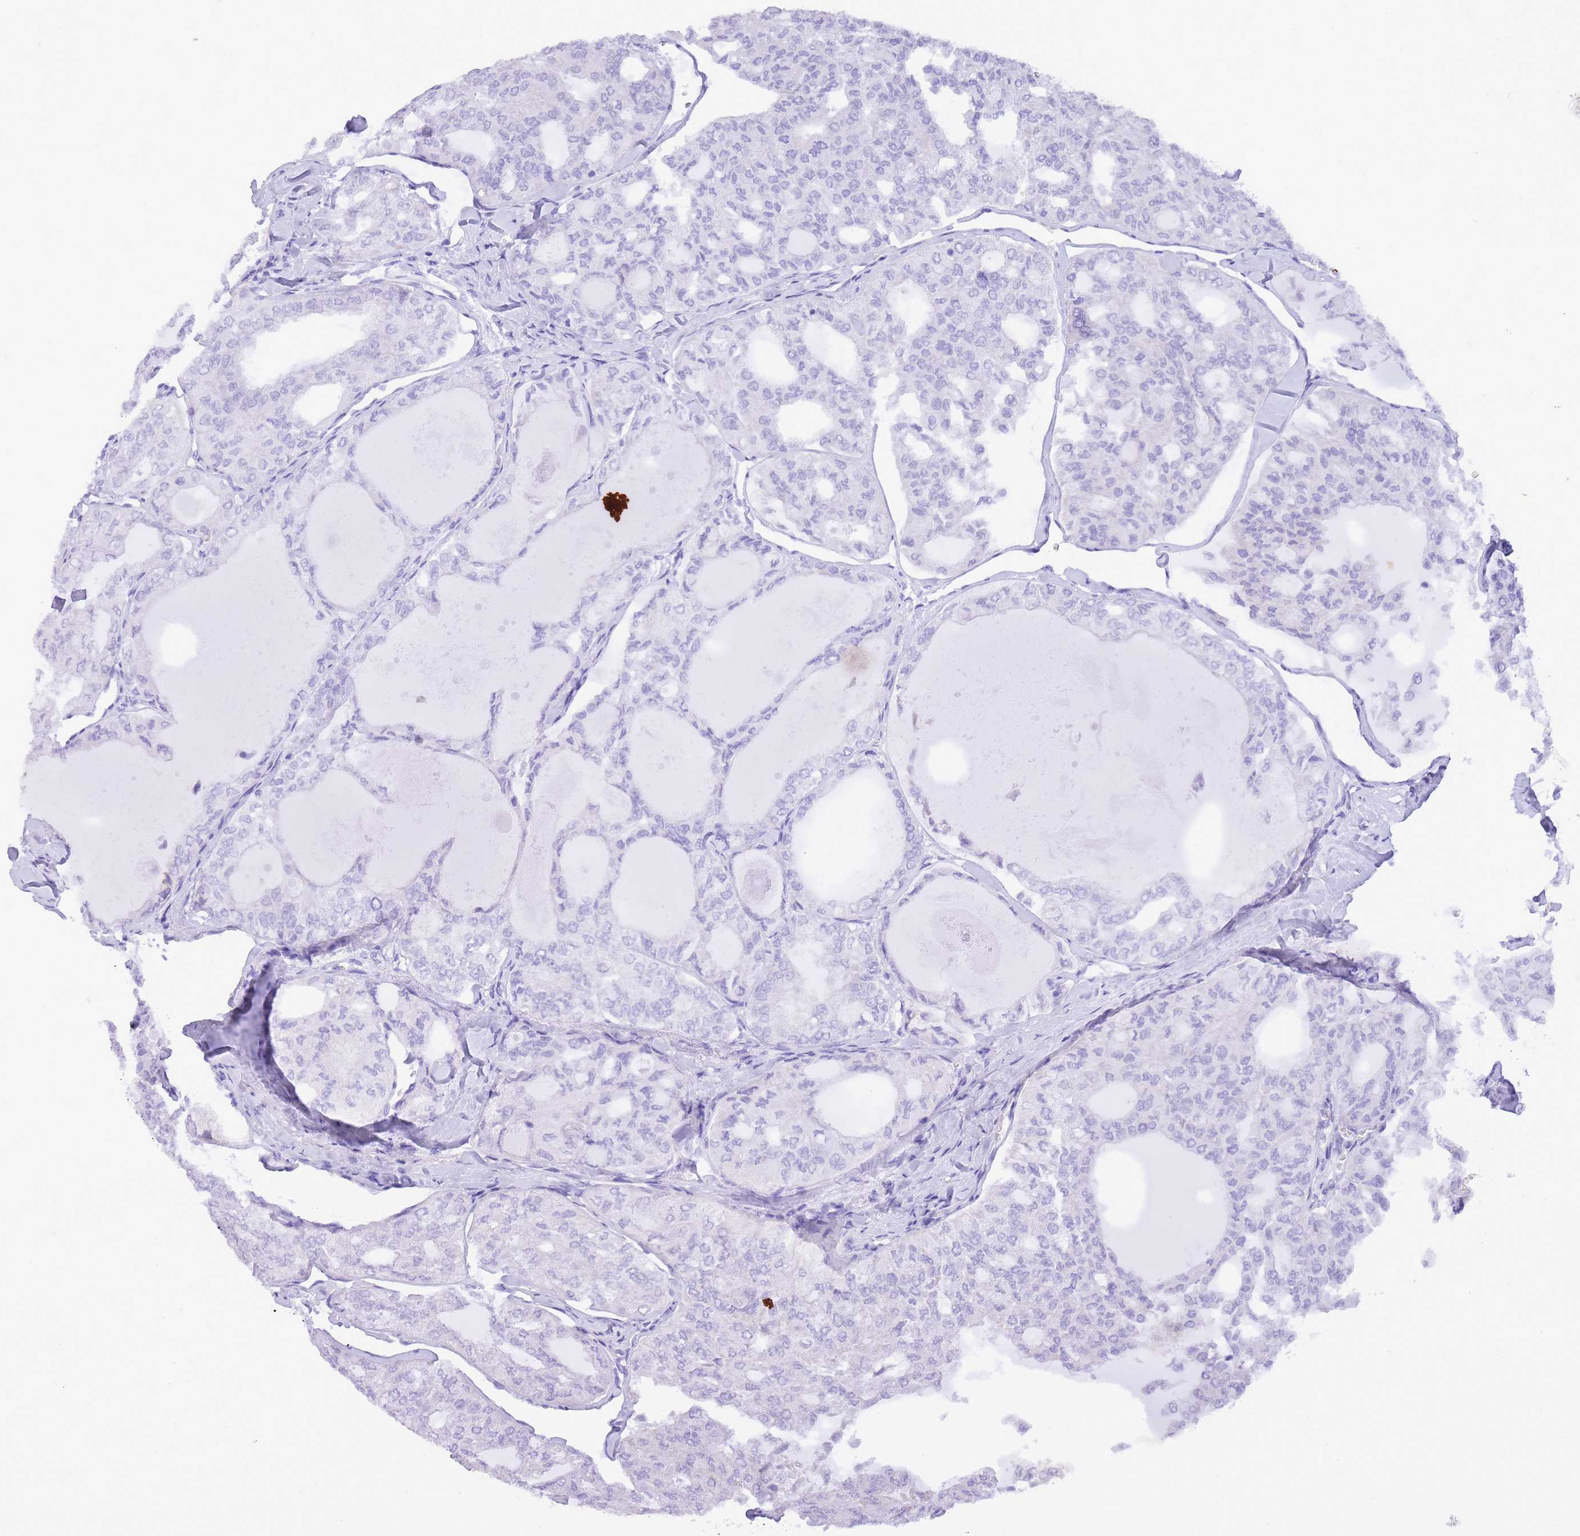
{"staining": {"intensity": "negative", "quantity": "none", "location": "none"}, "tissue": "thyroid cancer", "cell_type": "Tumor cells", "image_type": "cancer", "snomed": [{"axis": "morphology", "description": "Follicular adenoma carcinoma, NOS"}, {"axis": "topography", "description": "Thyroid gland"}], "caption": "Photomicrograph shows no significant protein expression in tumor cells of thyroid follicular adenoma carcinoma. Brightfield microscopy of immunohistochemistry stained with DAB (3,3'-diaminobenzidine) (brown) and hematoxylin (blue), captured at high magnification.", "gene": "TOPAZ1", "patient": {"sex": "male", "age": 75}}